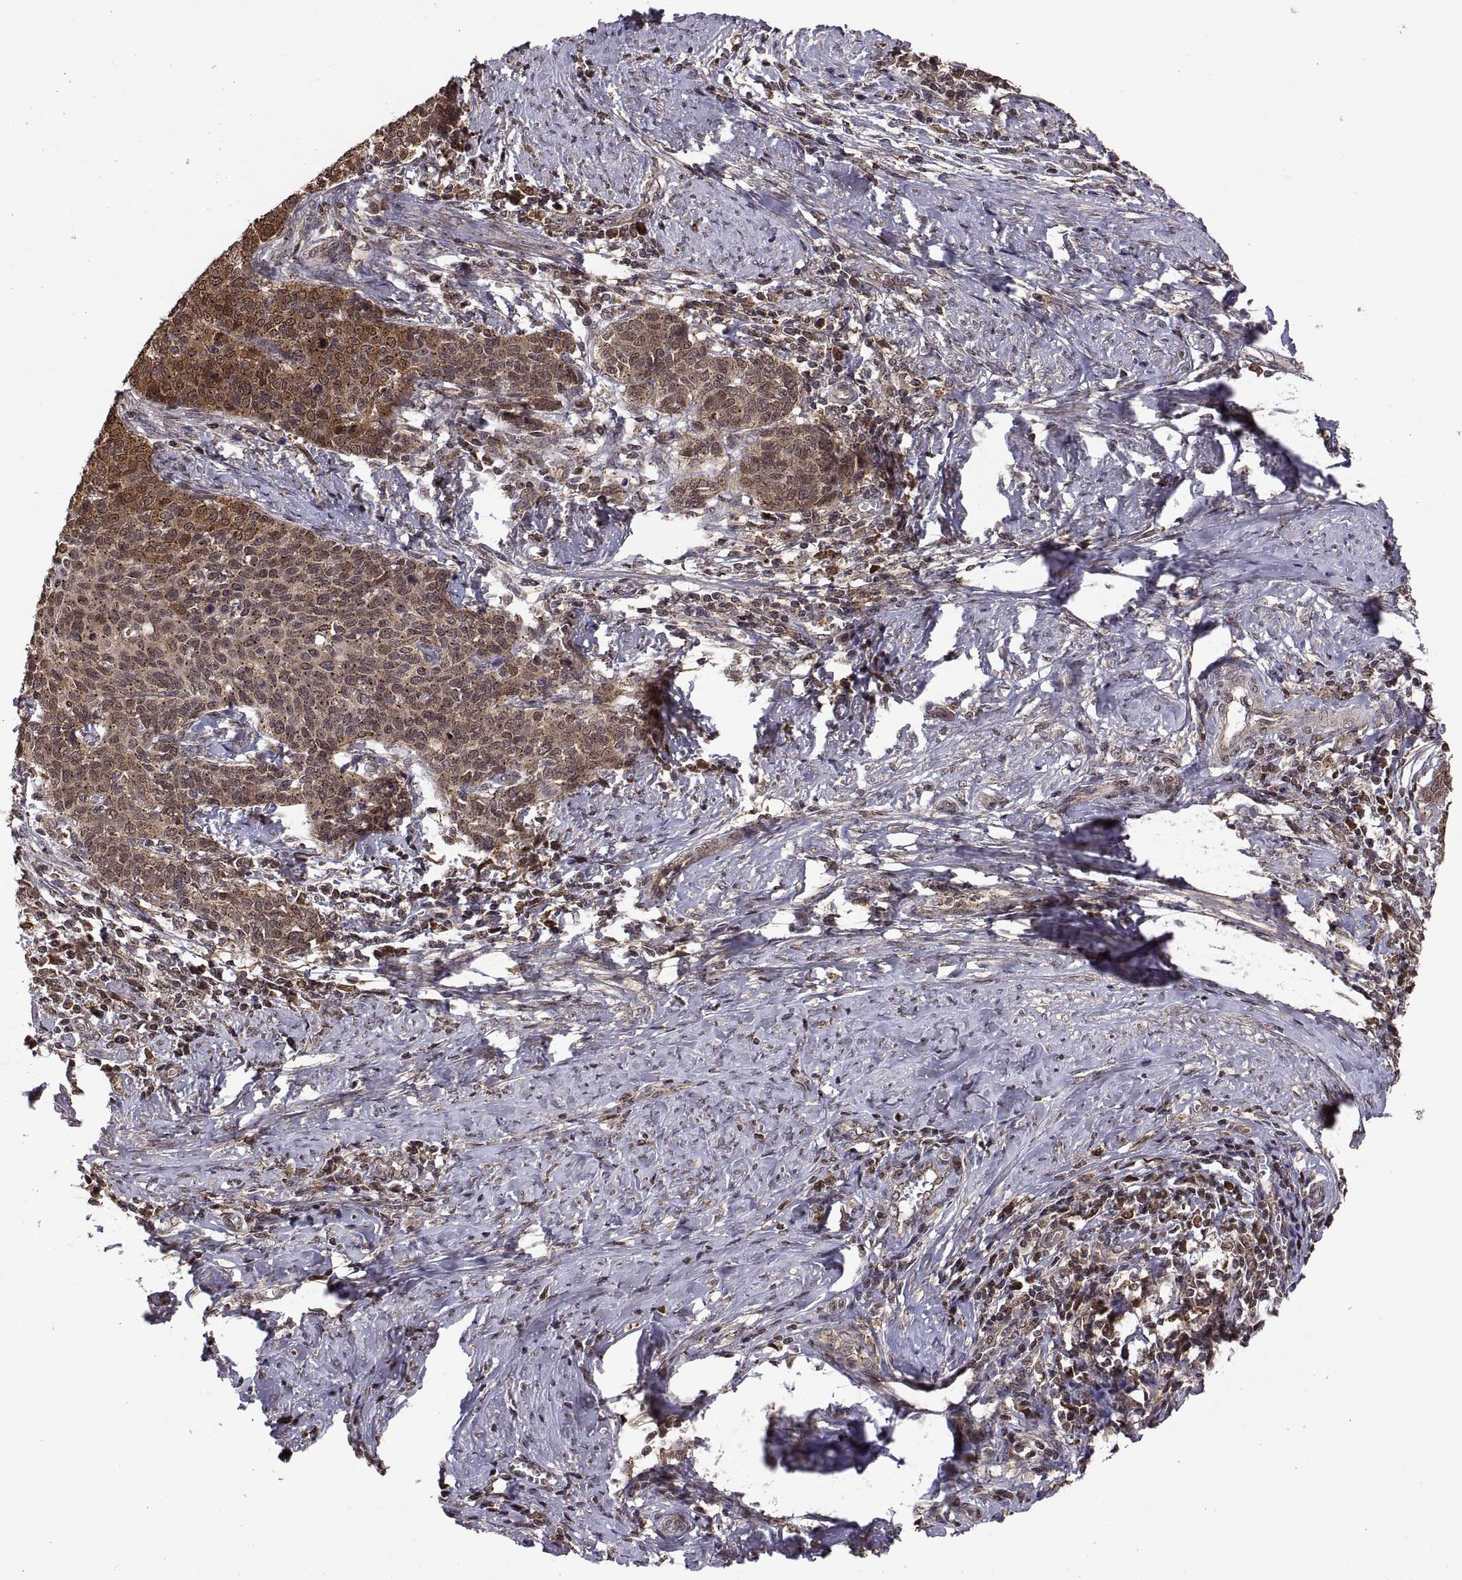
{"staining": {"intensity": "moderate", "quantity": ">75%", "location": "cytoplasmic/membranous"}, "tissue": "cervical cancer", "cell_type": "Tumor cells", "image_type": "cancer", "snomed": [{"axis": "morphology", "description": "Squamous cell carcinoma, NOS"}, {"axis": "topography", "description": "Cervix"}], "caption": "Immunohistochemical staining of human squamous cell carcinoma (cervical) exhibits moderate cytoplasmic/membranous protein staining in approximately >75% of tumor cells.", "gene": "ZNRF2", "patient": {"sex": "female", "age": 39}}